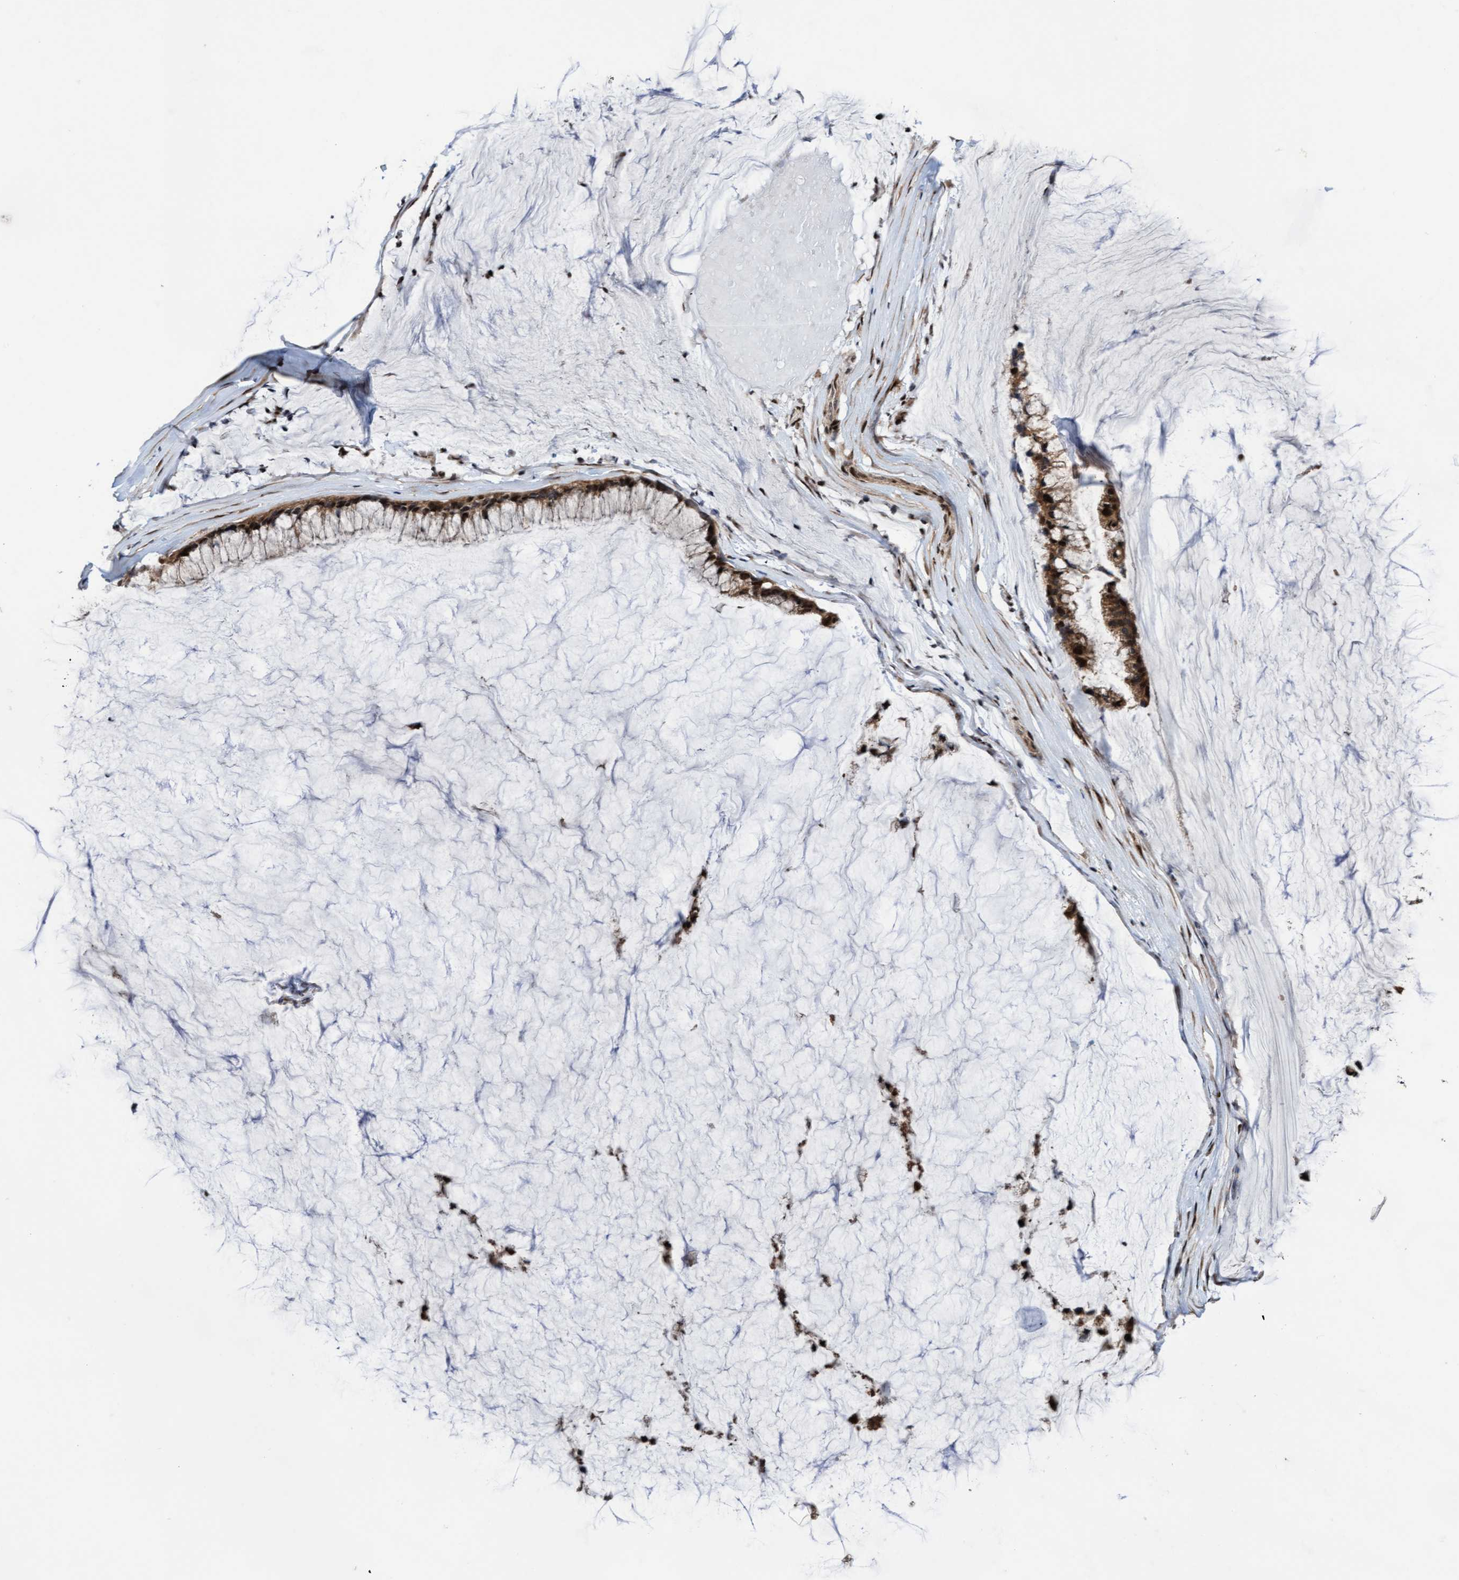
{"staining": {"intensity": "moderate", "quantity": ">75%", "location": "cytoplasmic/membranous,nuclear"}, "tissue": "ovarian cancer", "cell_type": "Tumor cells", "image_type": "cancer", "snomed": [{"axis": "morphology", "description": "Cystadenocarcinoma, mucinous, NOS"}, {"axis": "topography", "description": "Ovary"}], "caption": "Protein expression analysis of human ovarian cancer reveals moderate cytoplasmic/membranous and nuclear positivity in approximately >75% of tumor cells.", "gene": "ITFG1", "patient": {"sex": "female", "age": 39}}